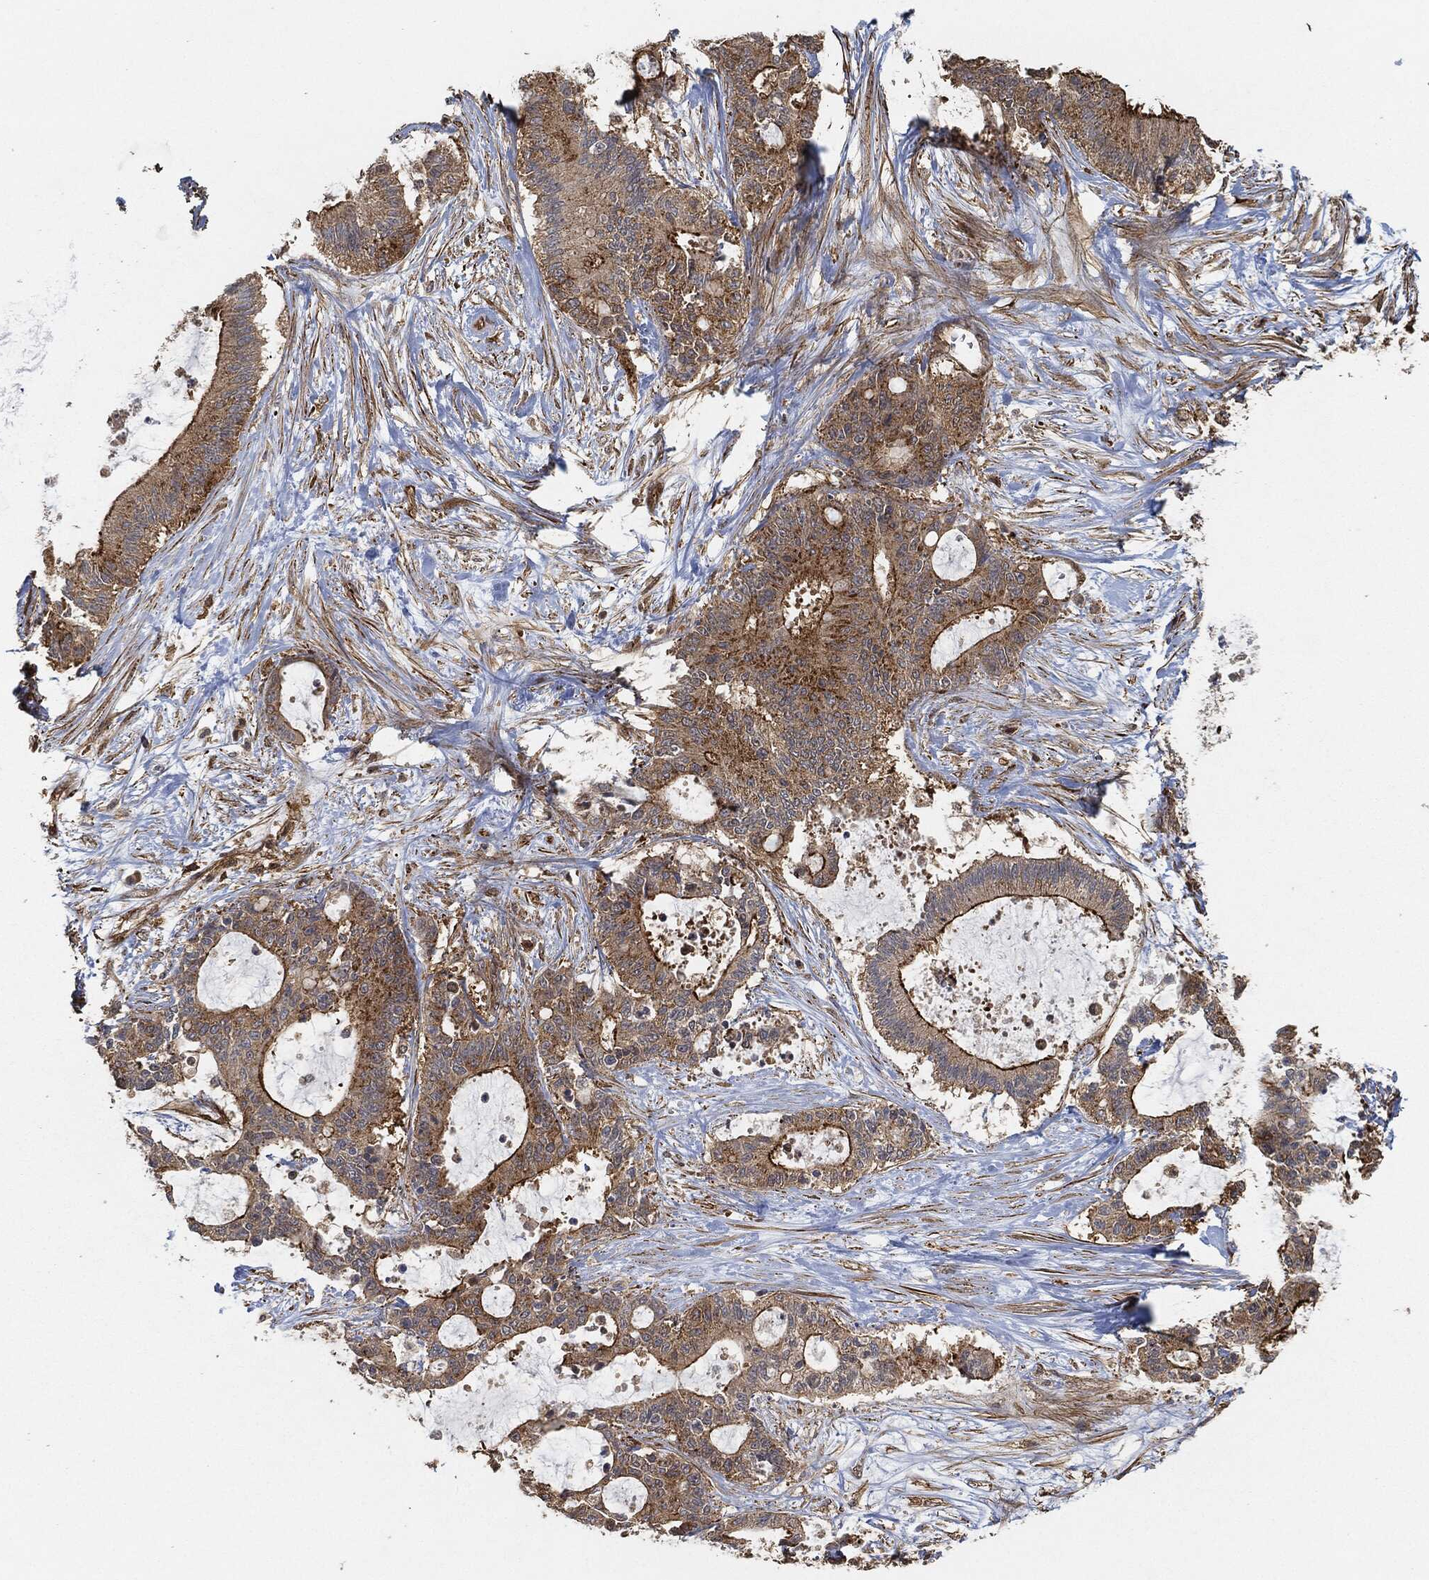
{"staining": {"intensity": "strong", "quantity": "25%-75%", "location": "cytoplasmic/membranous"}, "tissue": "liver cancer", "cell_type": "Tumor cells", "image_type": "cancer", "snomed": [{"axis": "morphology", "description": "Cholangiocarcinoma"}, {"axis": "topography", "description": "Liver"}], "caption": "An image of human liver cancer stained for a protein exhibits strong cytoplasmic/membranous brown staining in tumor cells.", "gene": "TPT1", "patient": {"sex": "female", "age": 73}}